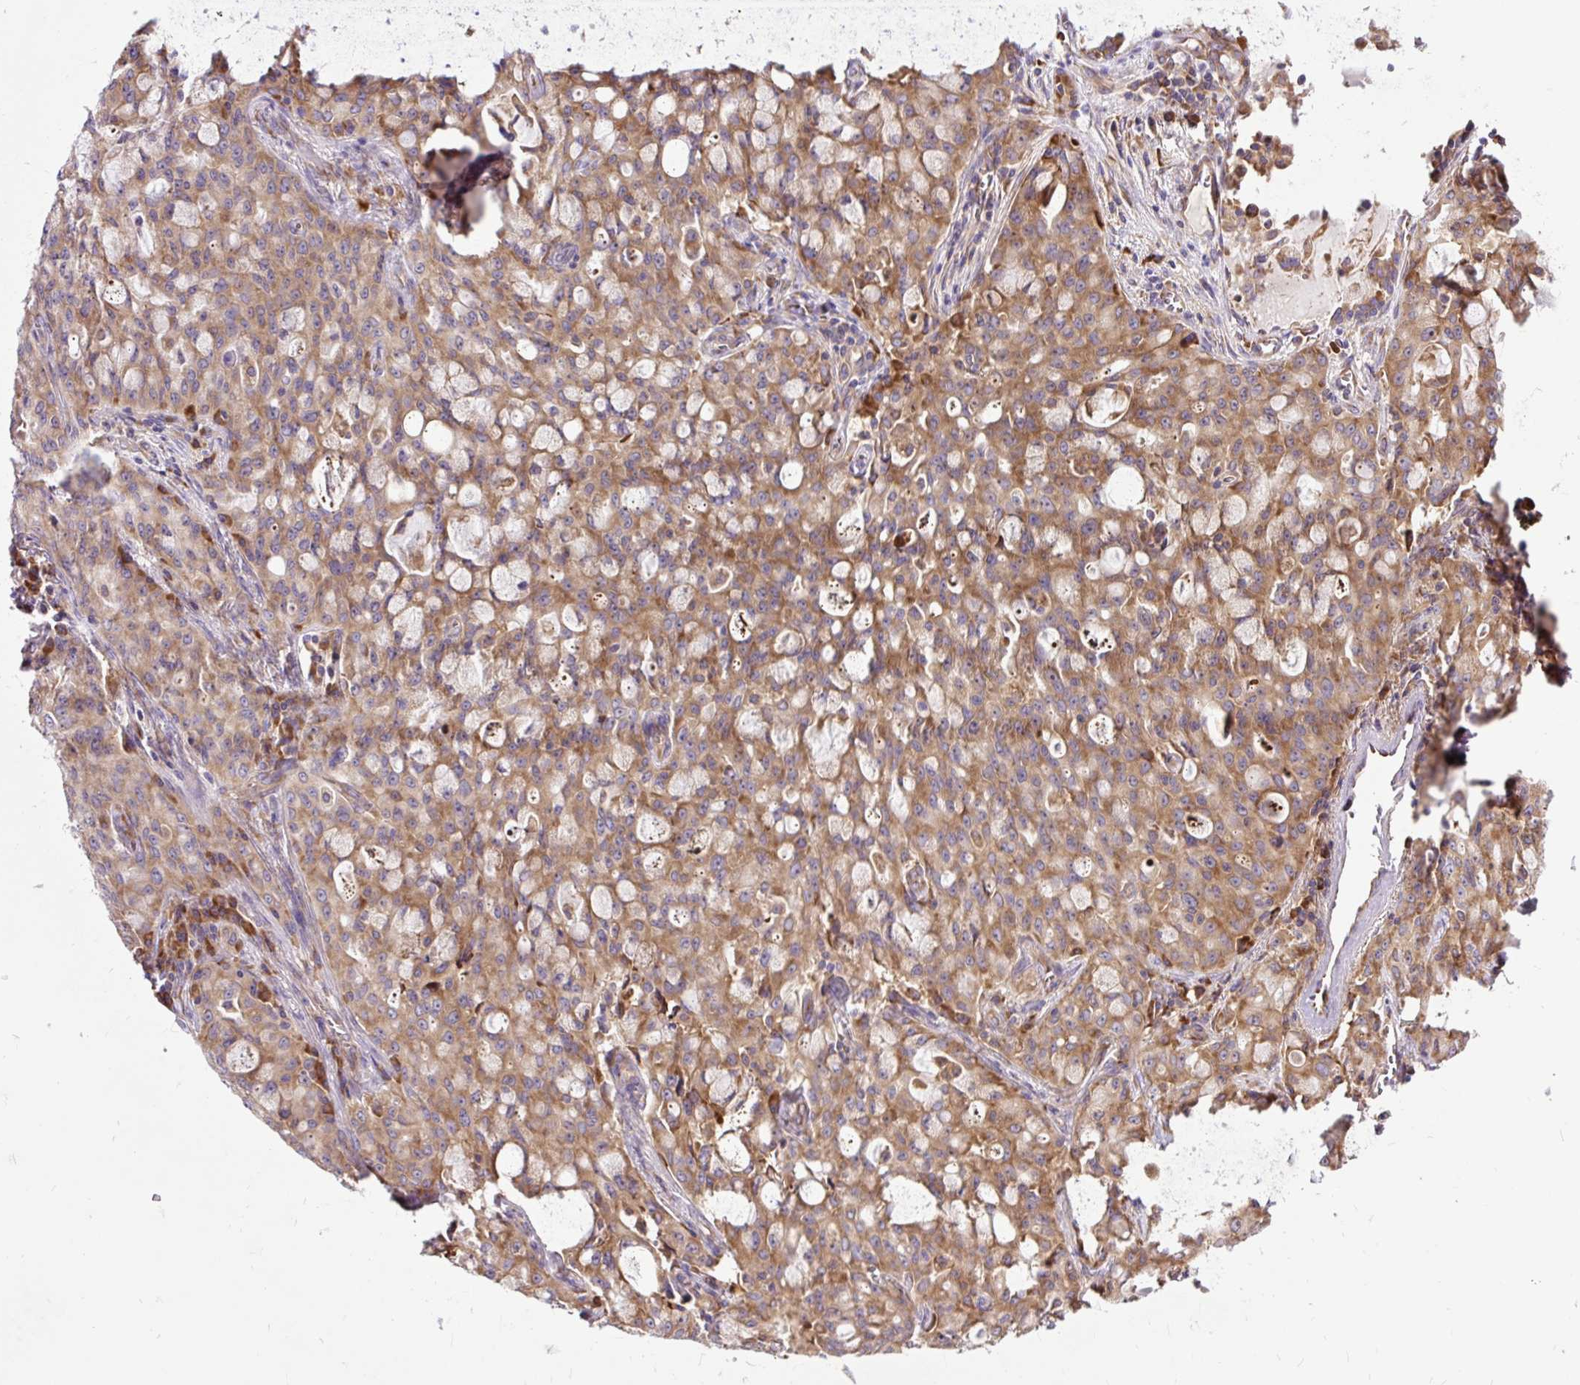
{"staining": {"intensity": "moderate", "quantity": ">75%", "location": "cytoplasmic/membranous"}, "tissue": "lung cancer", "cell_type": "Tumor cells", "image_type": "cancer", "snomed": [{"axis": "morphology", "description": "Adenocarcinoma, NOS"}, {"axis": "topography", "description": "Lung"}], "caption": "Protein analysis of lung cancer (adenocarcinoma) tissue displays moderate cytoplasmic/membranous positivity in approximately >75% of tumor cells.", "gene": "RPS5", "patient": {"sex": "female", "age": 44}}